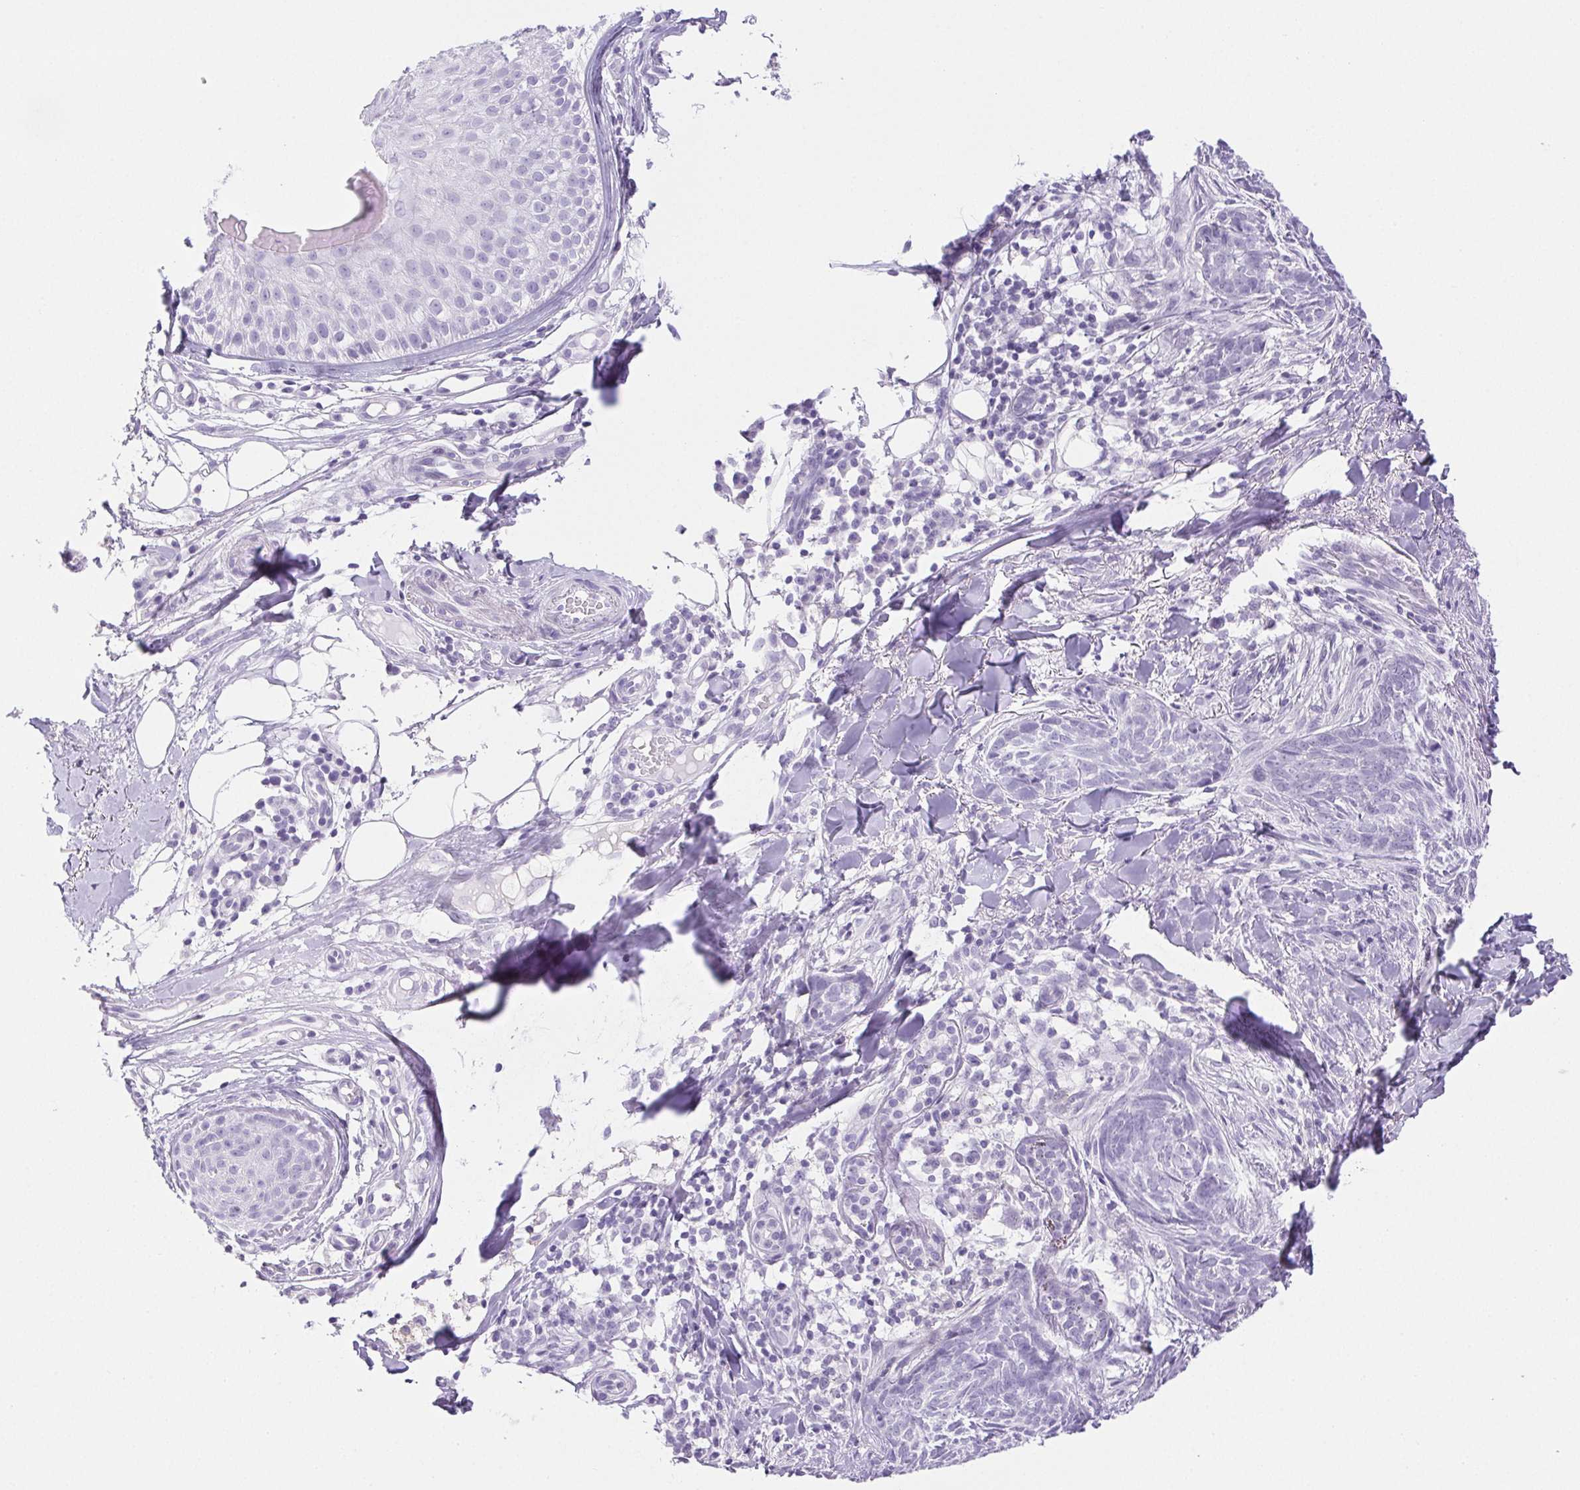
{"staining": {"intensity": "negative", "quantity": "none", "location": "none"}, "tissue": "skin cancer", "cell_type": "Tumor cells", "image_type": "cancer", "snomed": [{"axis": "morphology", "description": "Basal cell carcinoma"}, {"axis": "topography", "description": "Skin"}], "caption": "Immunohistochemical staining of human skin basal cell carcinoma shows no significant staining in tumor cells.", "gene": "HLA-G", "patient": {"sex": "female", "age": 93}}